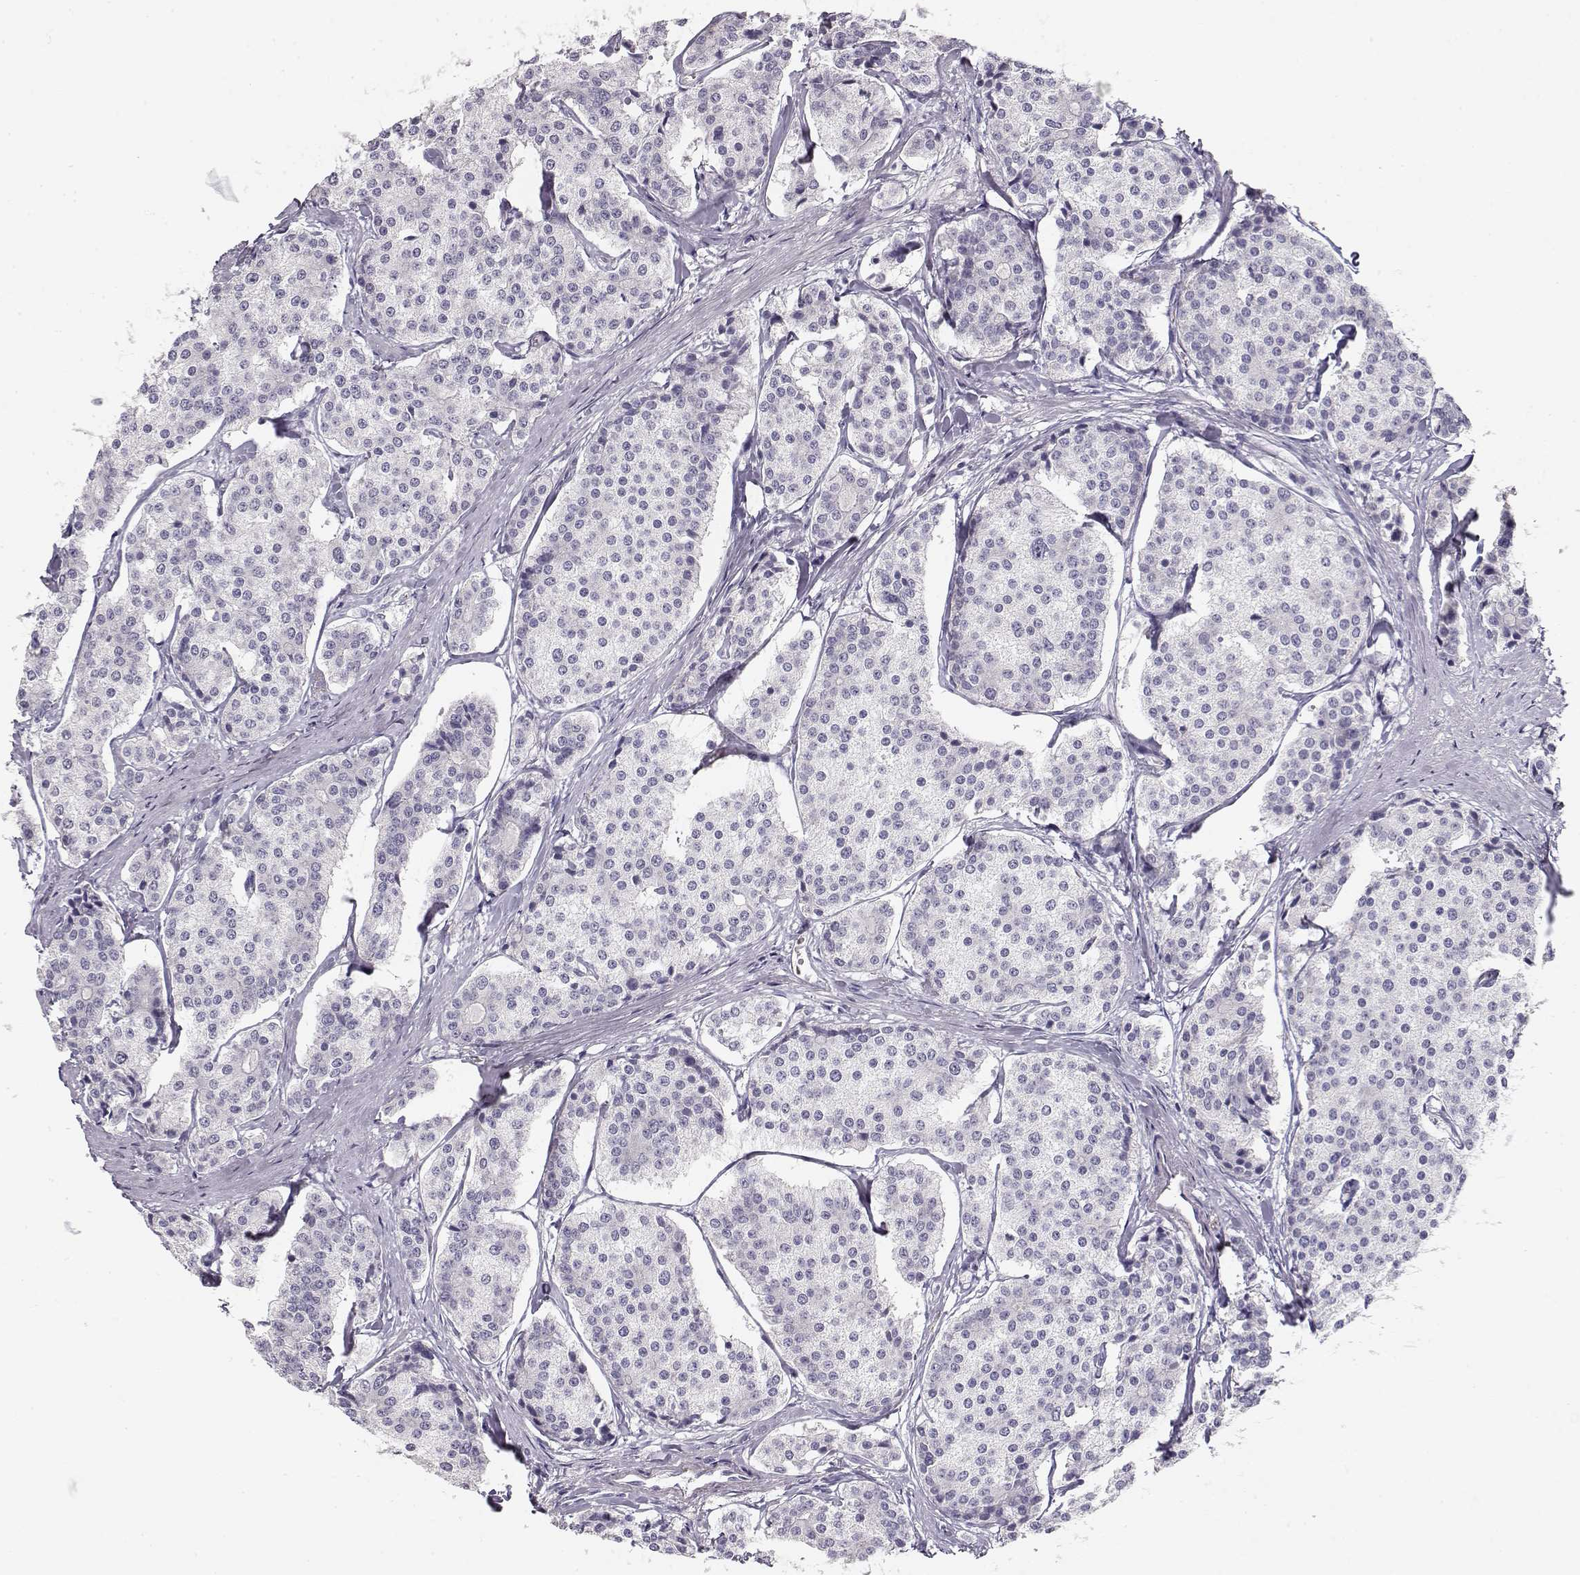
{"staining": {"intensity": "negative", "quantity": "none", "location": "none"}, "tissue": "carcinoid", "cell_type": "Tumor cells", "image_type": "cancer", "snomed": [{"axis": "morphology", "description": "Carcinoid, malignant, NOS"}, {"axis": "topography", "description": "Small intestine"}], "caption": "This is a micrograph of immunohistochemistry staining of carcinoid, which shows no expression in tumor cells.", "gene": "TTC26", "patient": {"sex": "female", "age": 65}}